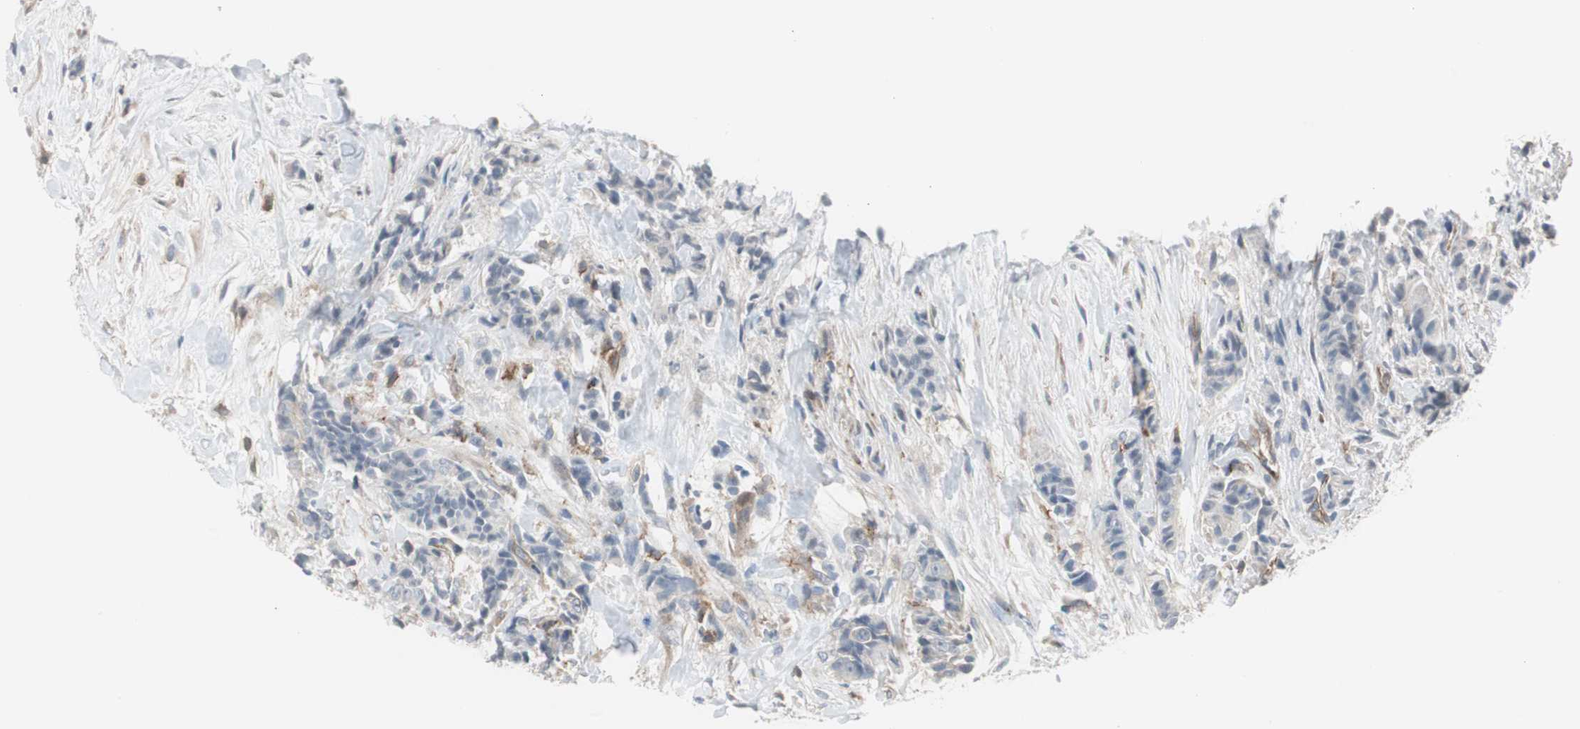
{"staining": {"intensity": "weak", "quantity": "25%-75%", "location": "cytoplasmic/membranous"}, "tissue": "breast cancer", "cell_type": "Tumor cells", "image_type": "cancer", "snomed": [{"axis": "morphology", "description": "Duct carcinoma"}, {"axis": "topography", "description": "Breast"}], "caption": "An image showing weak cytoplasmic/membranous positivity in about 25%-75% of tumor cells in breast invasive ductal carcinoma, as visualized by brown immunohistochemical staining.", "gene": "SWAP70", "patient": {"sex": "female", "age": 40}}